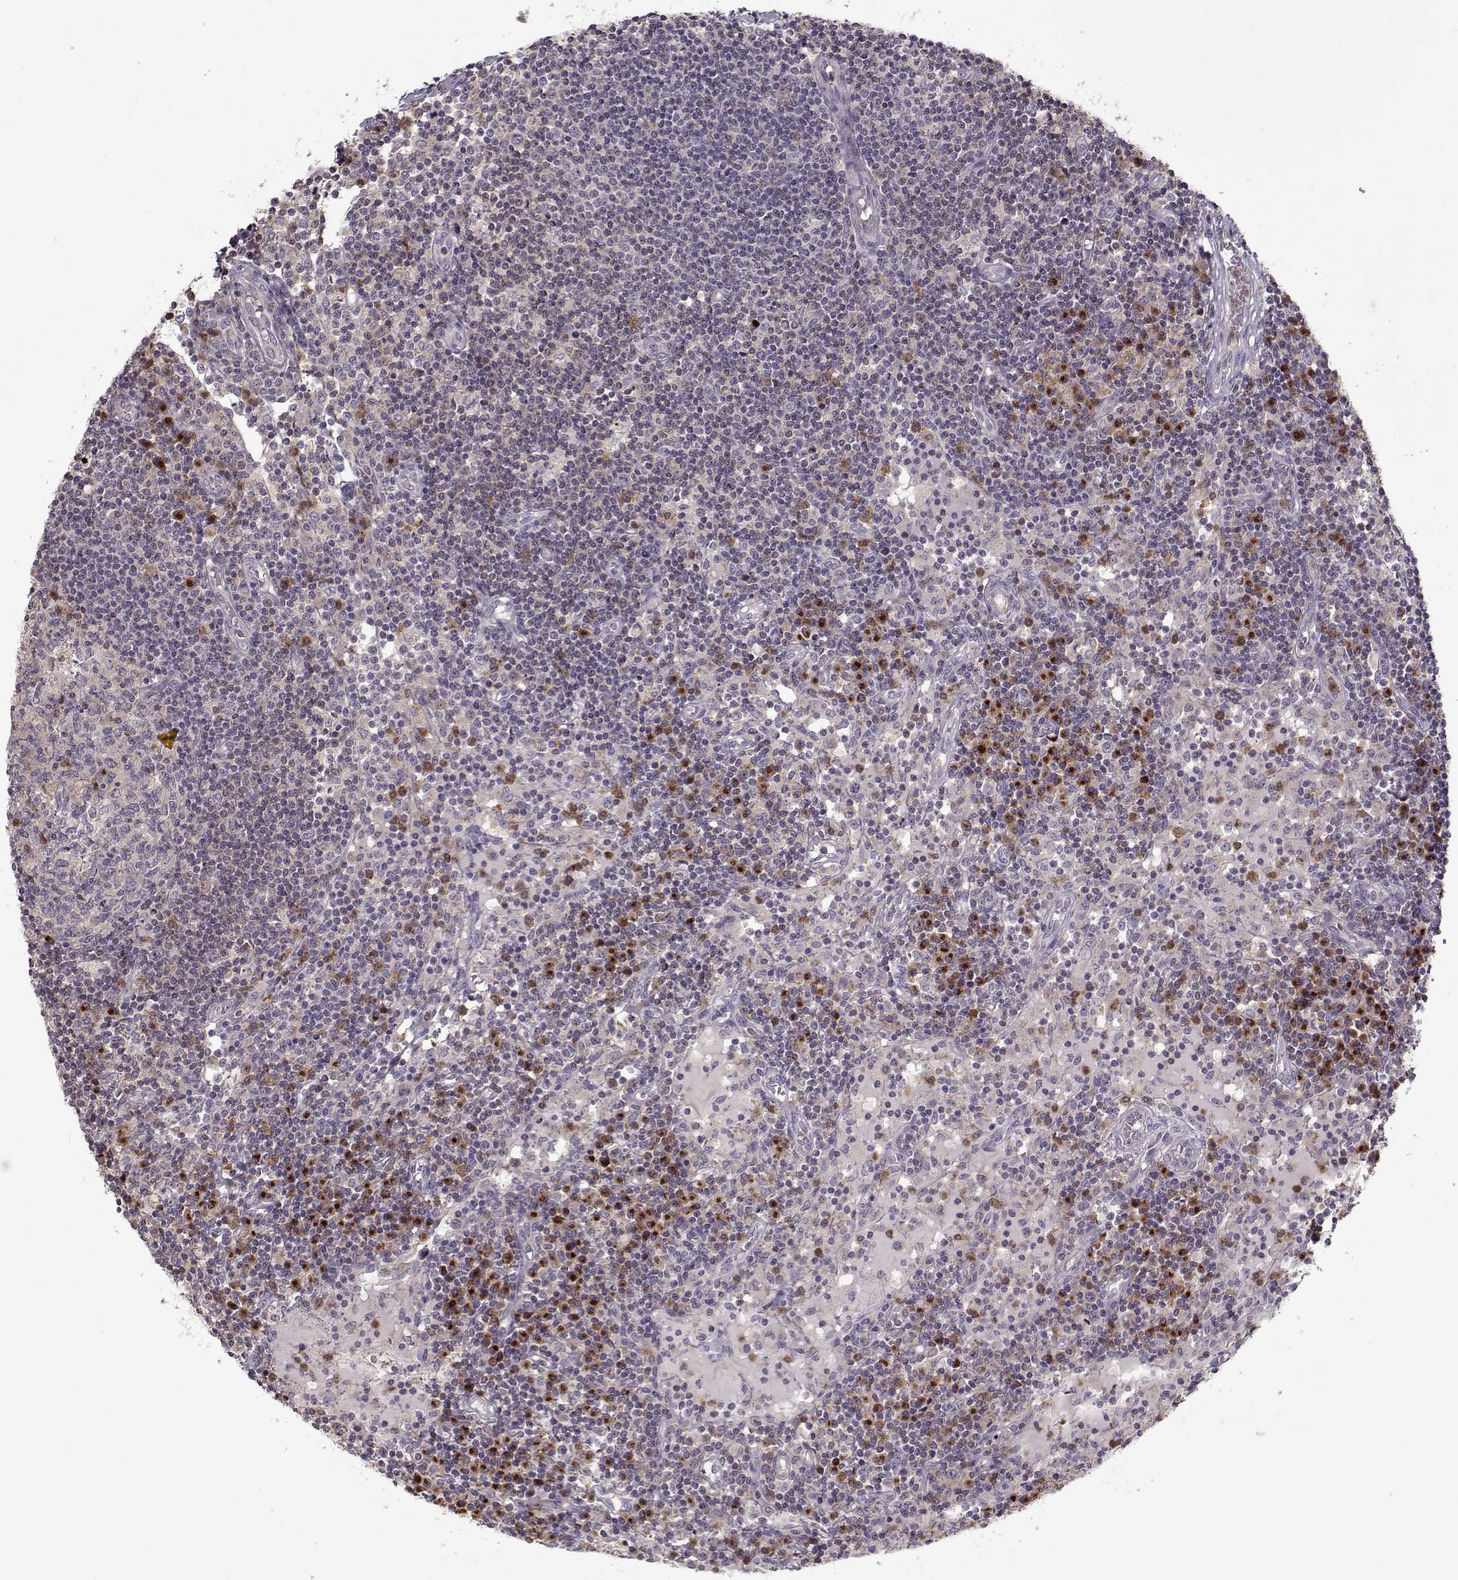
{"staining": {"intensity": "strong", "quantity": "<25%", "location": "cytoplasmic/membranous"}, "tissue": "lymph node", "cell_type": "Non-germinal center cells", "image_type": "normal", "snomed": [{"axis": "morphology", "description": "Normal tissue, NOS"}, {"axis": "topography", "description": "Lymph node"}], "caption": "This micrograph displays normal lymph node stained with IHC to label a protein in brown. The cytoplasmic/membranous of non-germinal center cells show strong positivity for the protein. Nuclei are counter-stained blue.", "gene": "UNC13D", "patient": {"sex": "female", "age": 72}}